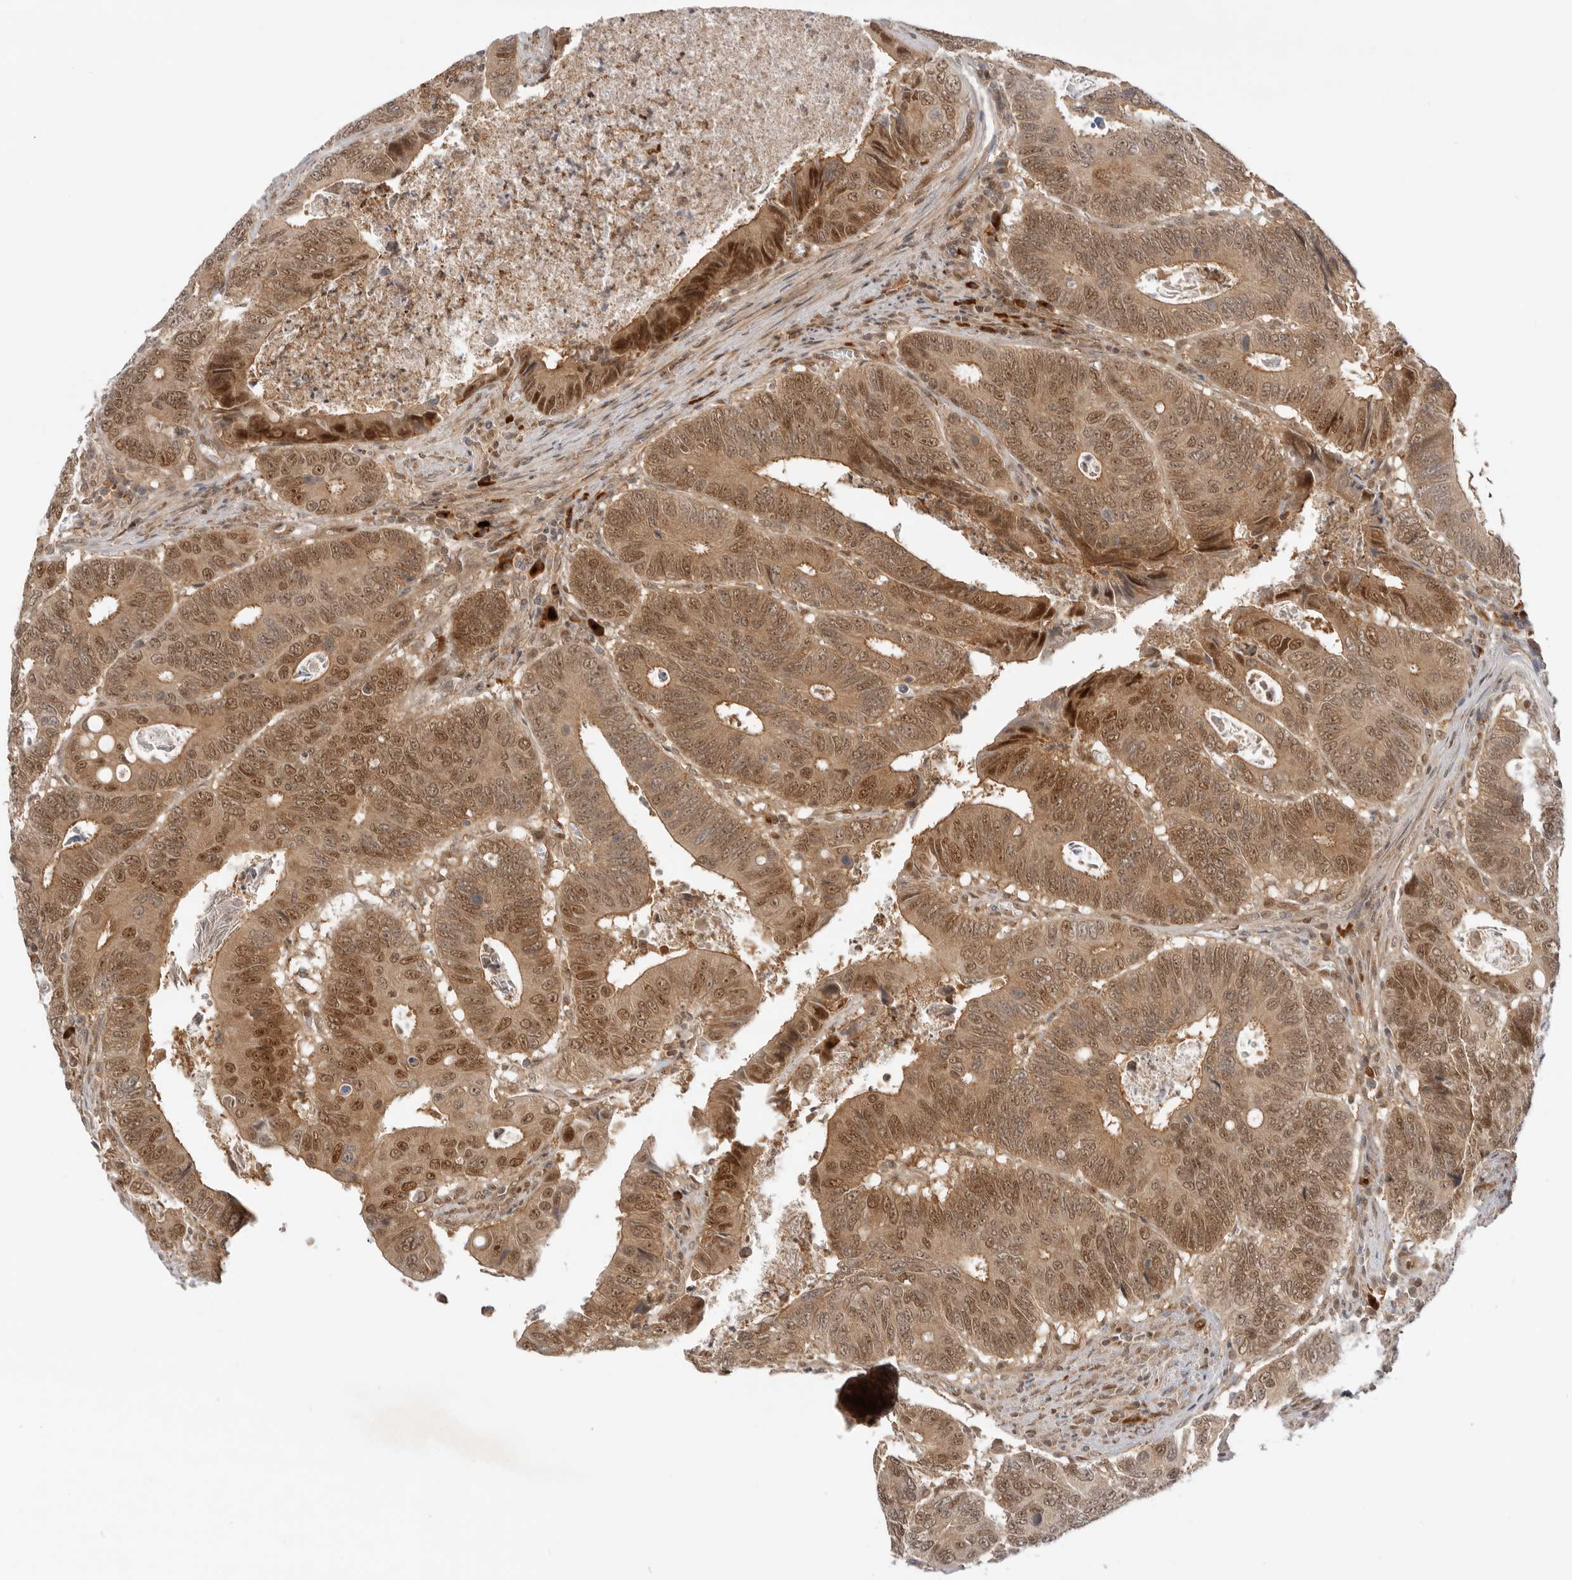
{"staining": {"intensity": "moderate", "quantity": ">75%", "location": "cytoplasmic/membranous,nuclear"}, "tissue": "colorectal cancer", "cell_type": "Tumor cells", "image_type": "cancer", "snomed": [{"axis": "morphology", "description": "Adenocarcinoma, NOS"}, {"axis": "topography", "description": "Colon"}], "caption": "Immunohistochemical staining of human adenocarcinoma (colorectal) shows medium levels of moderate cytoplasmic/membranous and nuclear positivity in about >75% of tumor cells.", "gene": "DCAF8", "patient": {"sex": "male", "age": 72}}